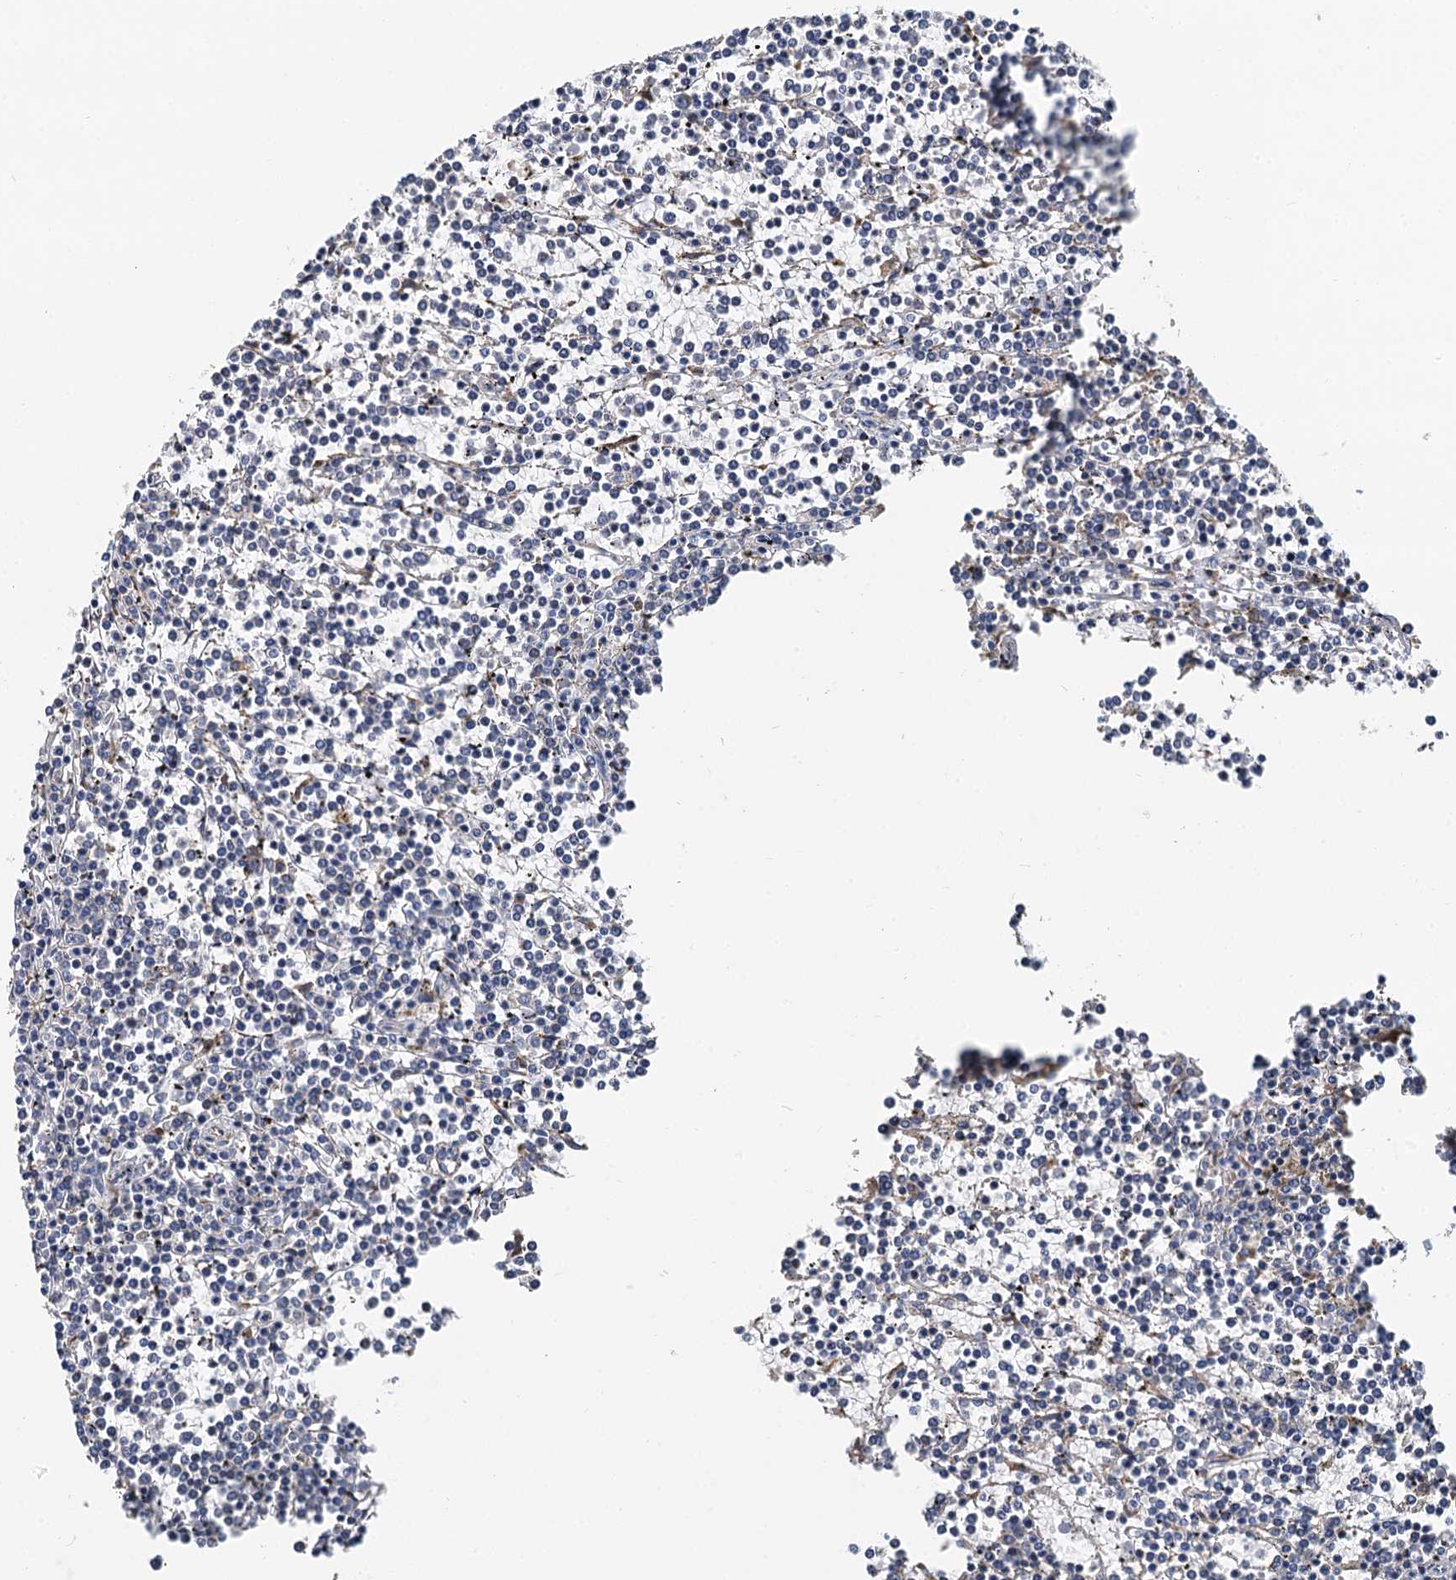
{"staining": {"intensity": "negative", "quantity": "none", "location": "none"}, "tissue": "lymphoma", "cell_type": "Tumor cells", "image_type": "cancer", "snomed": [{"axis": "morphology", "description": "Malignant lymphoma, non-Hodgkin's type, Low grade"}, {"axis": "topography", "description": "Spleen"}], "caption": "Immunohistochemistry histopathology image of lymphoma stained for a protein (brown), which reveals no expression in tumor cells.", "gene": "NKAPD1", "patient": {"sex": "female", "age": 19}}